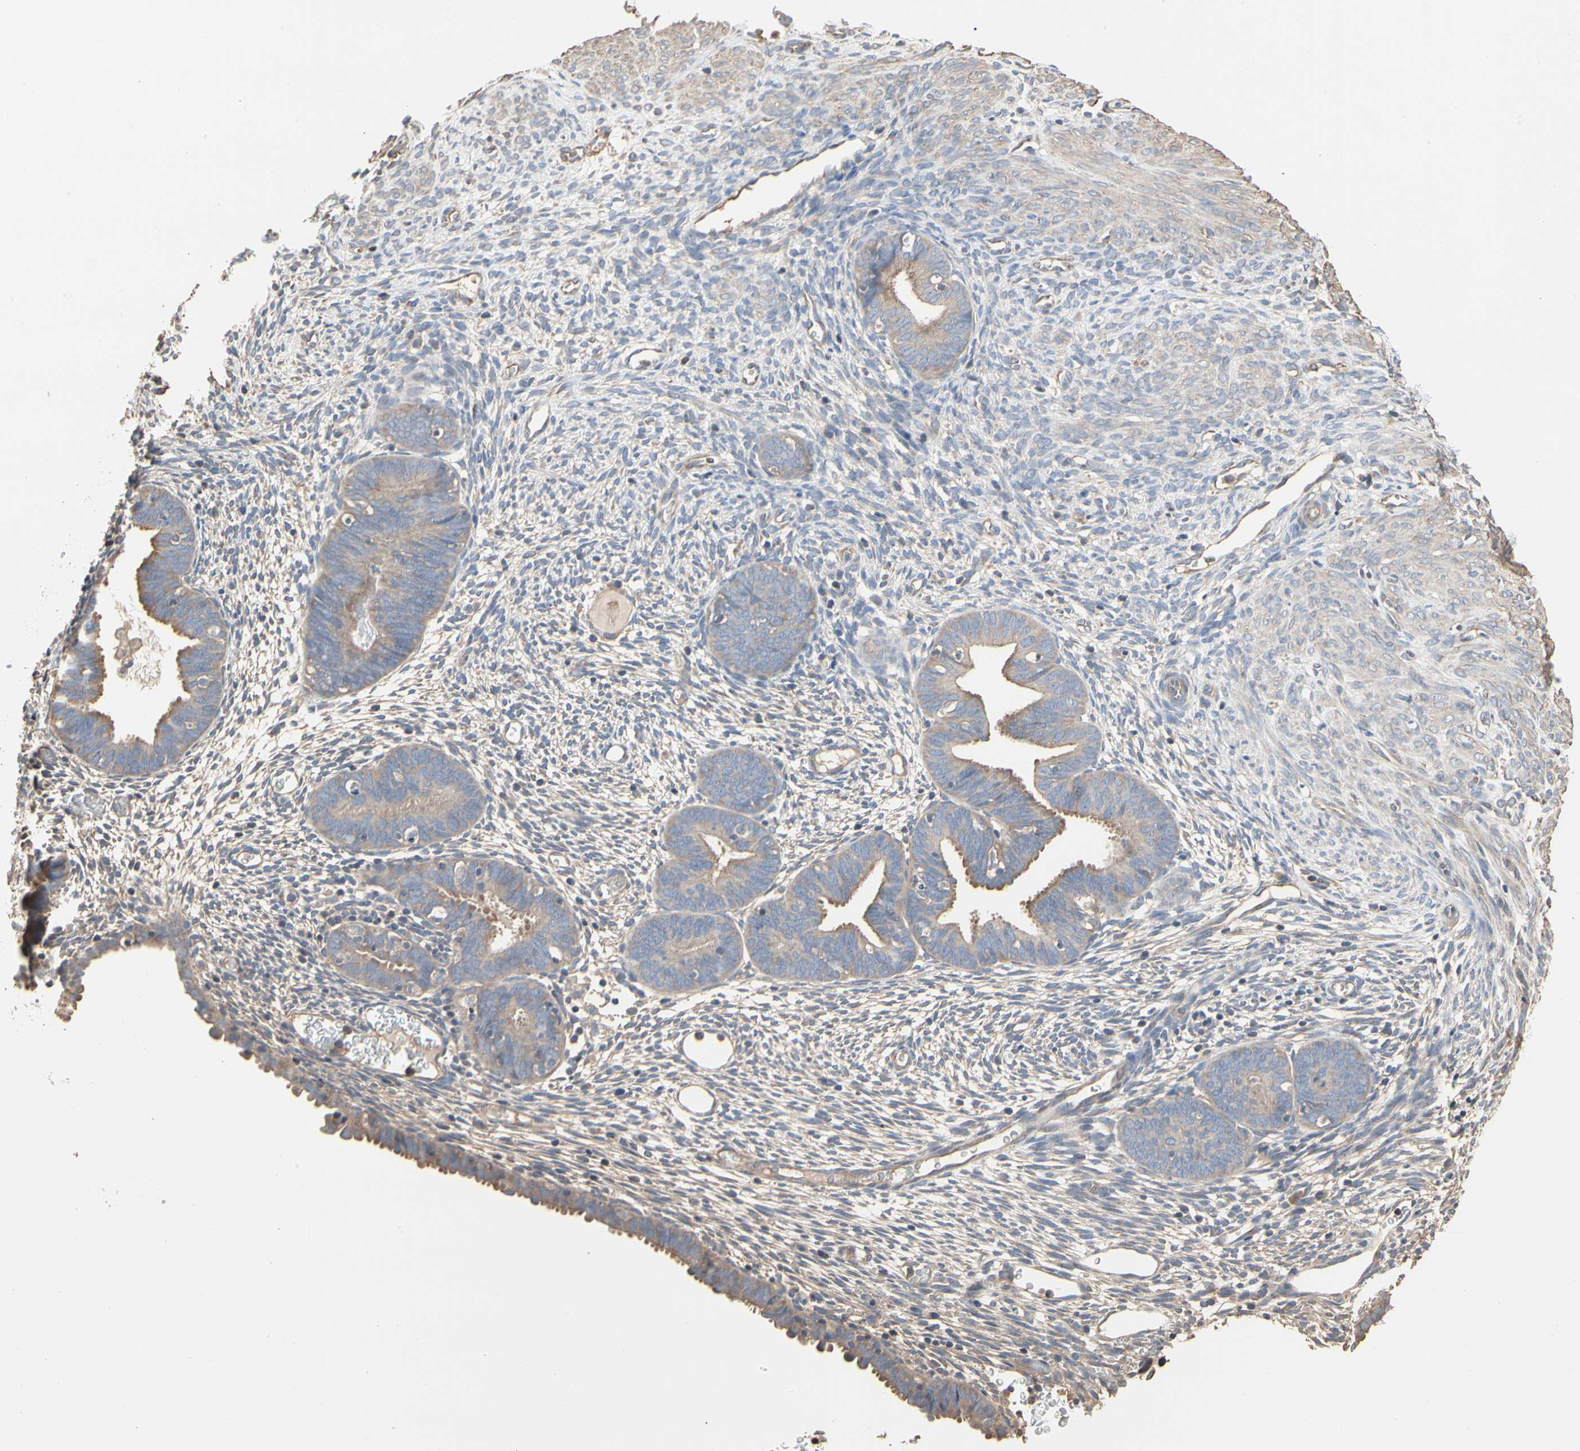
{"staining": {"intensity": "weak", "quantity": "25%-75%", "location": "cytoplasmic/membranous"}, "tissue": "endometrium", "cell_type": "Cells in endometrial stroma", "image_type": "normal", "snomed": [{"axis": "morphology", "description": "Normal tissue, NOS"}, {"axis": "morphology", "description": "Atrophy, NOS"}, {"axis": "topography", "description": "Uterus"}, {"axis": "topography", "description": "Endometrium"}], "caption": "An IHC micrograph of normal tissue is shown. Protein staining in brown shows weak cytoplasmic/membranous positivity in endometrium within cells in endometrial stroma.", "gene": "PDZK1", "patient": {"sex": "female", "age": 68}}